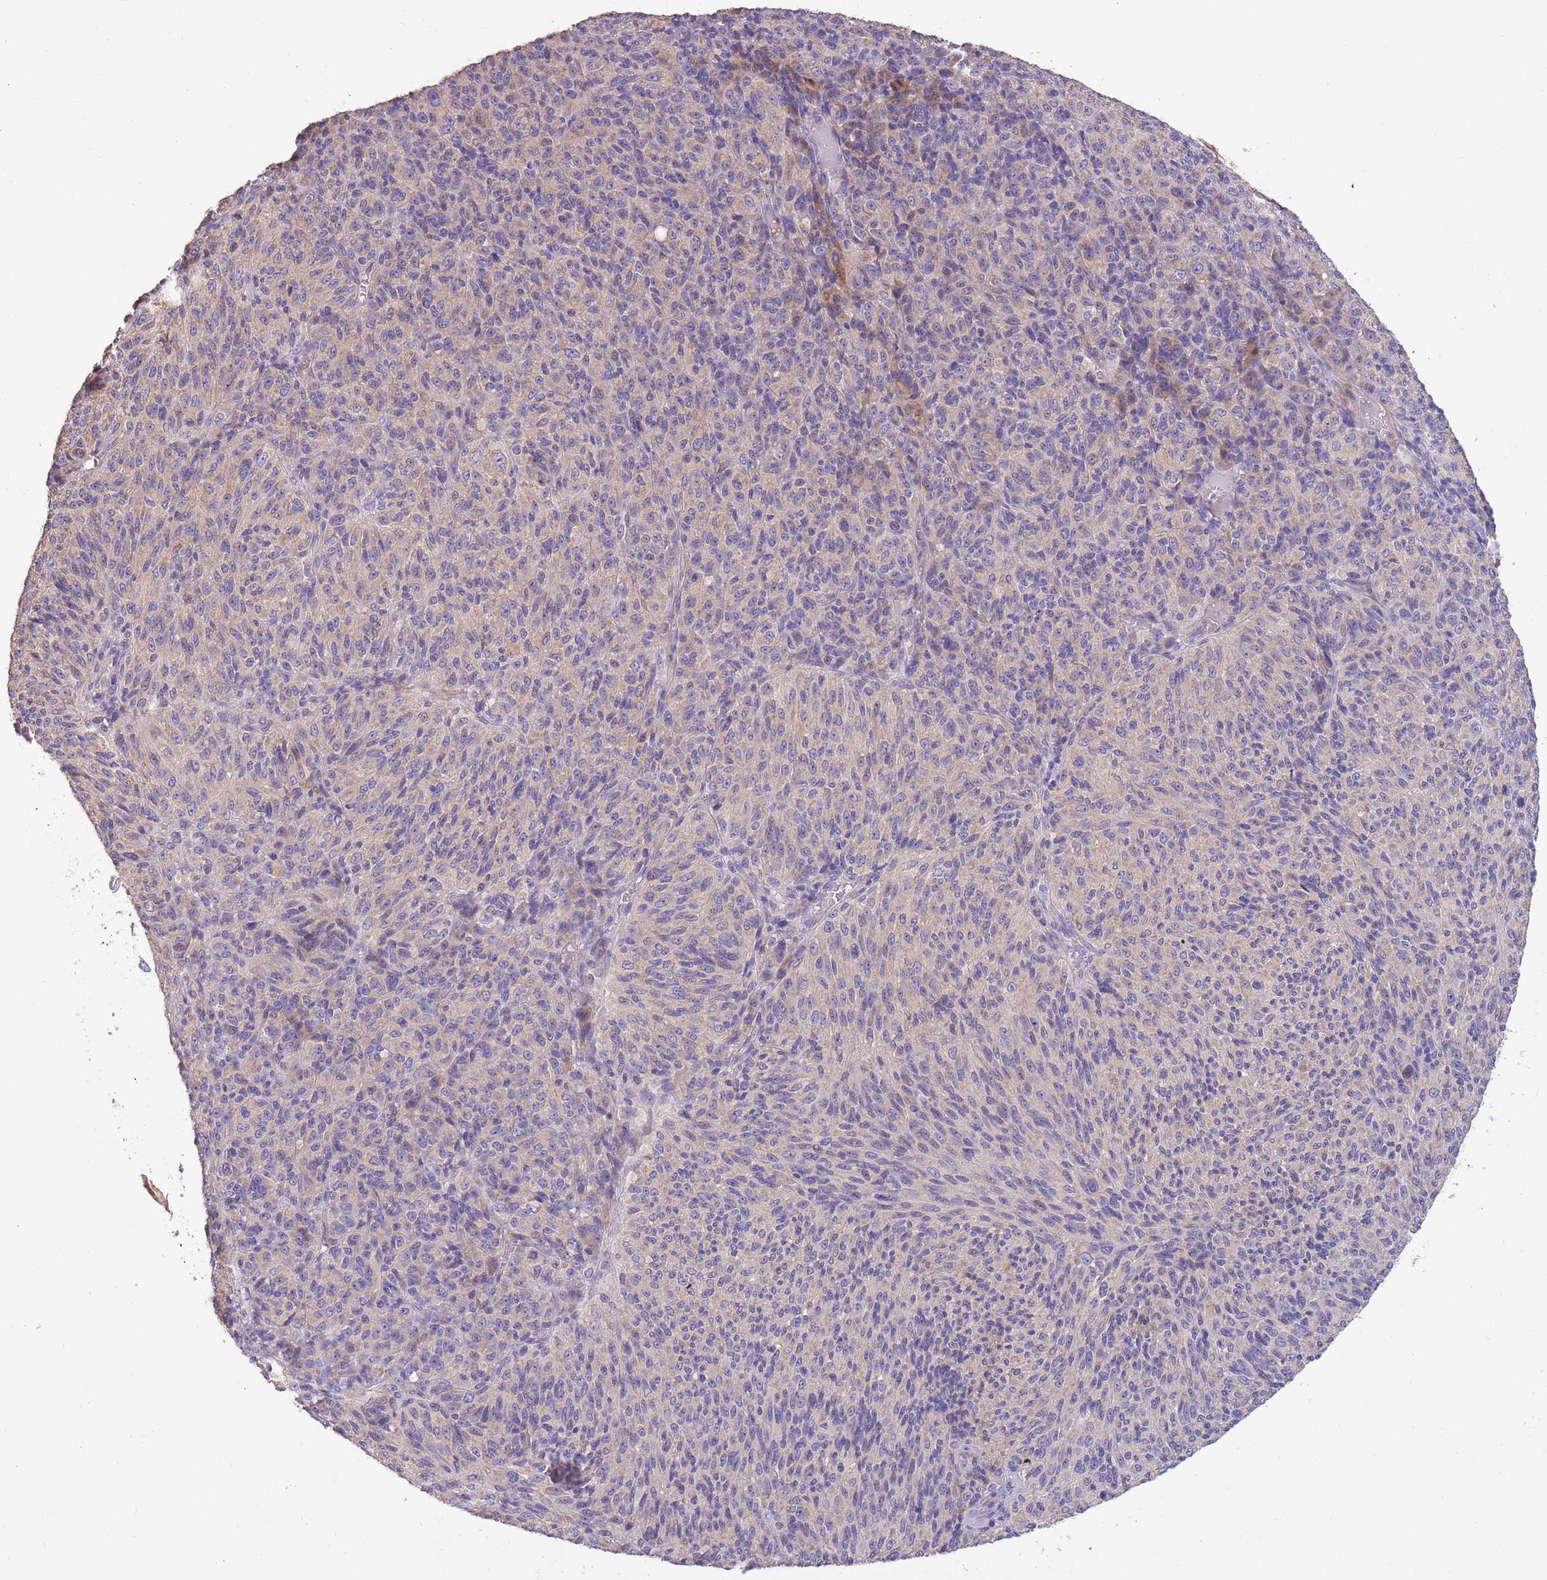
{"staining": {"intensity": "negative", "quantity": "none", "location": "none"}, "tissue": "melanoma", "cell_type": "Tumor cells", "image_type": "cancer", "snomed": [{"axis": "morphology", "description": "Malignant melanoma, Metastatic site"}, {"axis": "topography", "description": "Brain"}], "caption": "A micrograph of human melanoma is negative for staining in tumor cells.", "gene": "TRMO", "patient": {"sex": "female", "age": 56}}